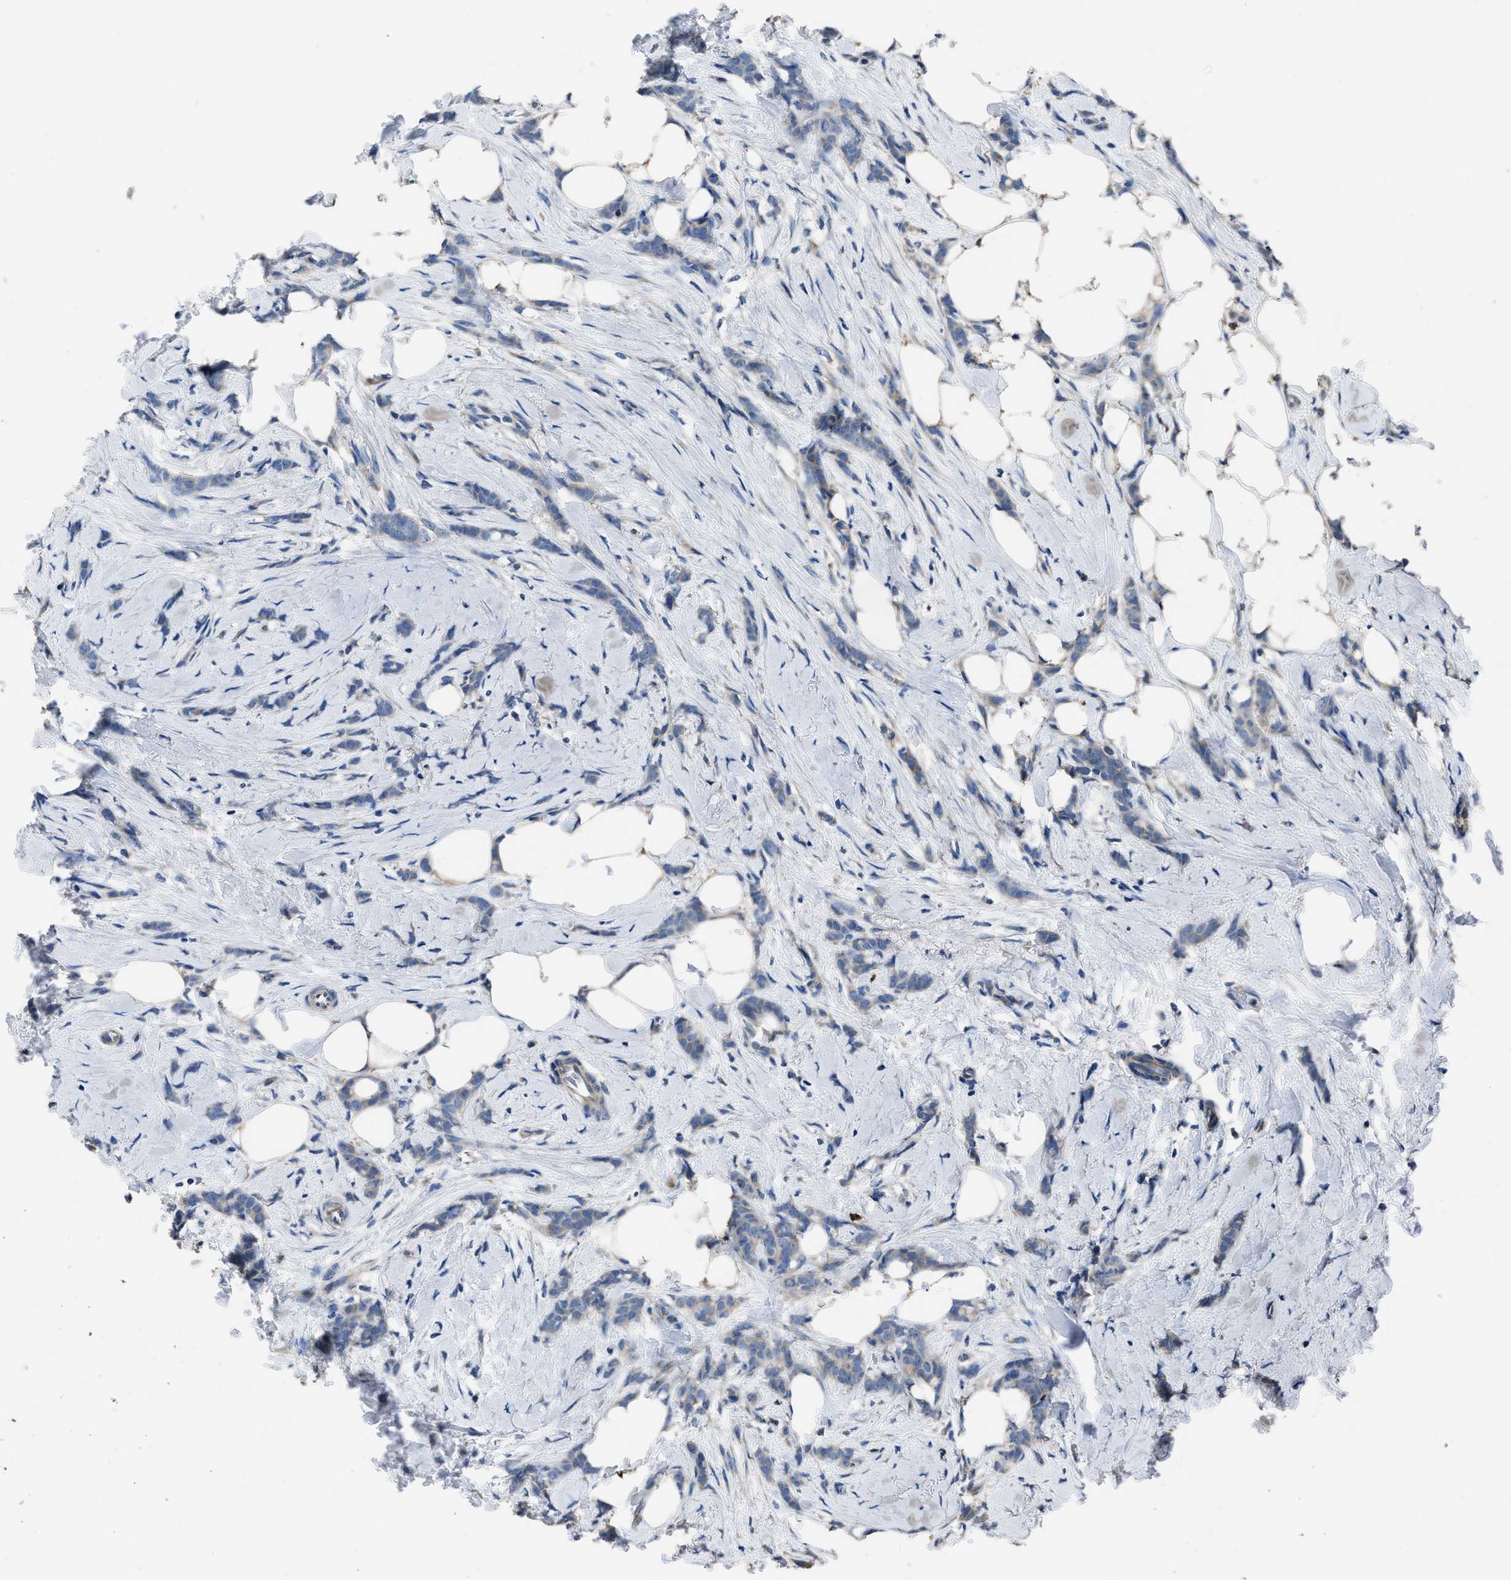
{"staining": {"intensity": "negative", "quantity": "none", "location": "none"}, "tissue": "breast cancer", "cell_type": "Tumor cells", "image_type": "cancer", "snomed": [{"axis": "morphology", "description": "Lobular carcinoma, in situ"}, {"axis": "morphology", "description": "Lobular carcinoma"}, {"axis": "topography", "description": "Breast"}], "caption": "Tumor cells are negative for brown protein staining in breast cancer.", "gene": "ANGPT1", "patient": {"sex": "female", "age": 41}}